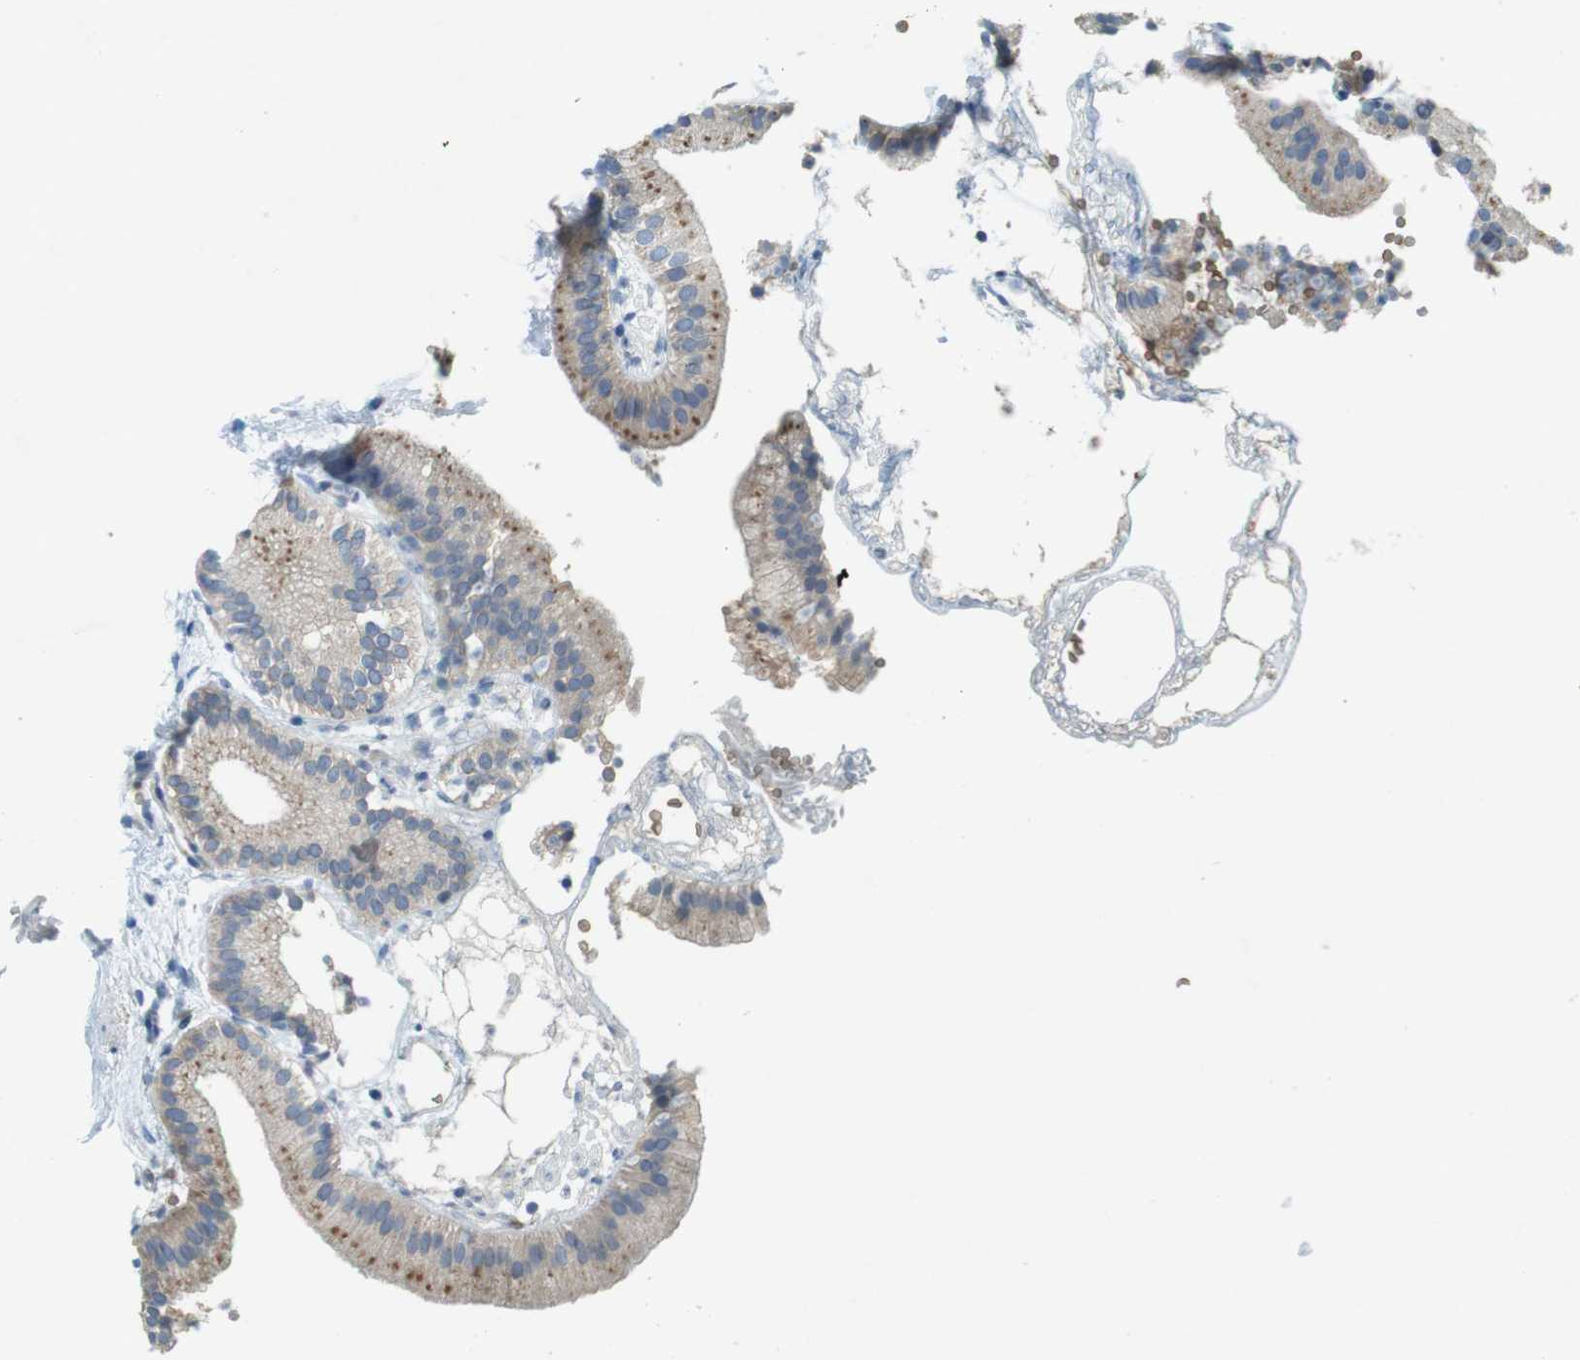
{"staining": {"intensity": "weak", "quantity": ">75%", "location": "cytoplasmic/membranous"}, "tissue": "gallbladder", "cell_type": "Glandular cells", "image_type": "normal", "snomed": [{"axis": "morphology", "description": "Normal tissue, NOS"}, {"axis": "topography", "description": "Gallbladder"}], "caption": "DAB (3,3'-diaminobenzidine) immunohistochemical staining of benign human gallbladder exhibits weak cytoplasmic/membranous protein positivity in about >75% of glandular cells. (brown staining indicates protein expression, while blue staining denotes nuclei).", "gene": "TYW1", "patient": {"sex": "male", "age": 55}}